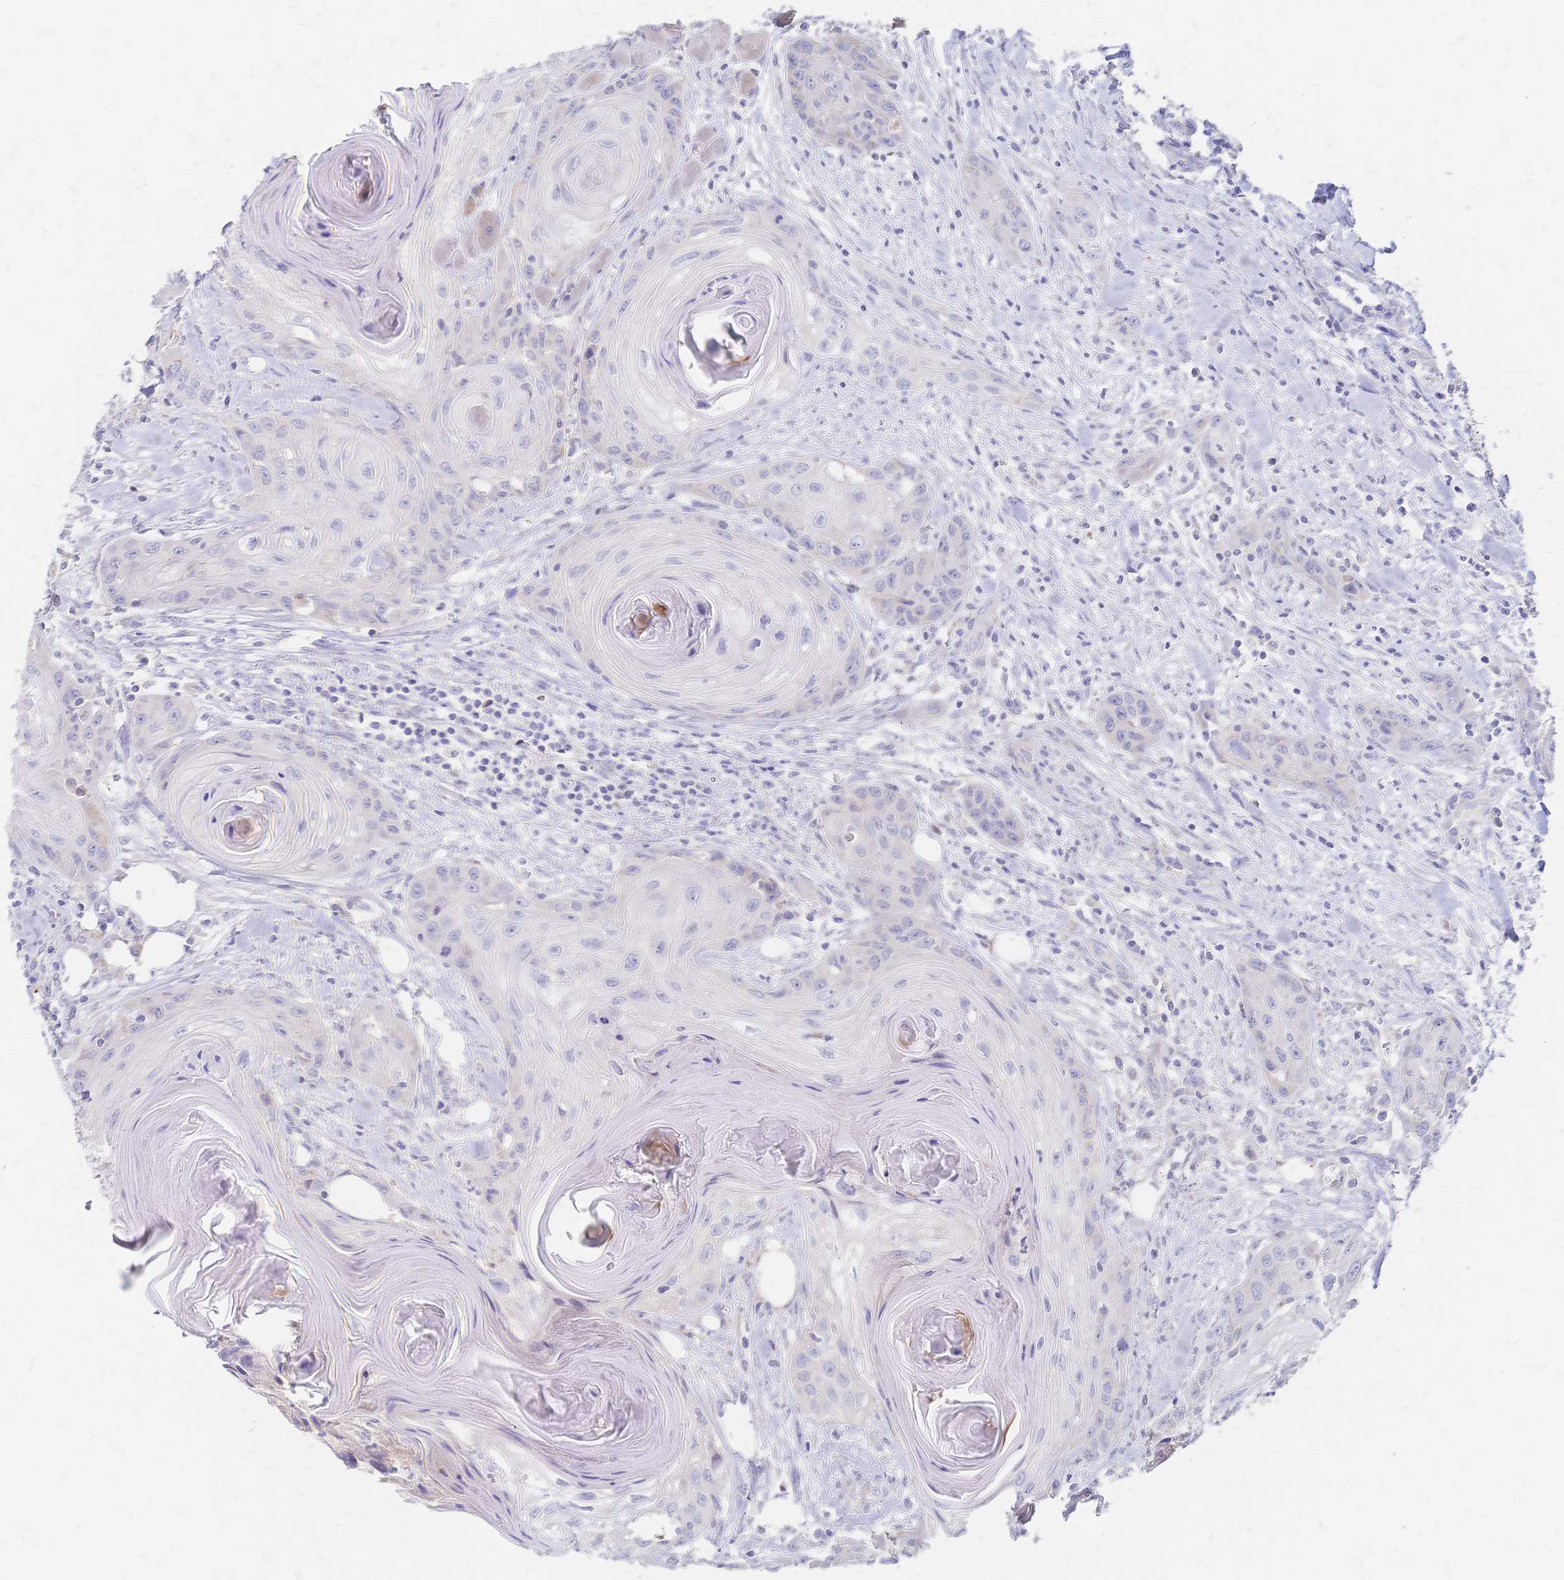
{"staining": {"intensity": "weak", "quantity": "<25%", "location": "cytoplasmic/membranous"}, "tissue": "head and neck cancer", "cell_type": "Tumor cells", "image_type": "cancer", "snomed": [{"axis": "morphology", "description": "Squamous cell carcinoma, NOS"}, {"axis": "topography", "description": "Oral tissue"}, {"axis": "topography", "description": "Head-Neck"}], "caption": "Immunohistochemistry (IHC) micrograph of neoplastic tissue: human squamous cell carcinoma (head and neck) stained with DAB shows no significant protein staining in tumor cells. Nuclei are stained in blue.", "gene": "VWC2L", "patient": {"sex": "male", "age": 58}}